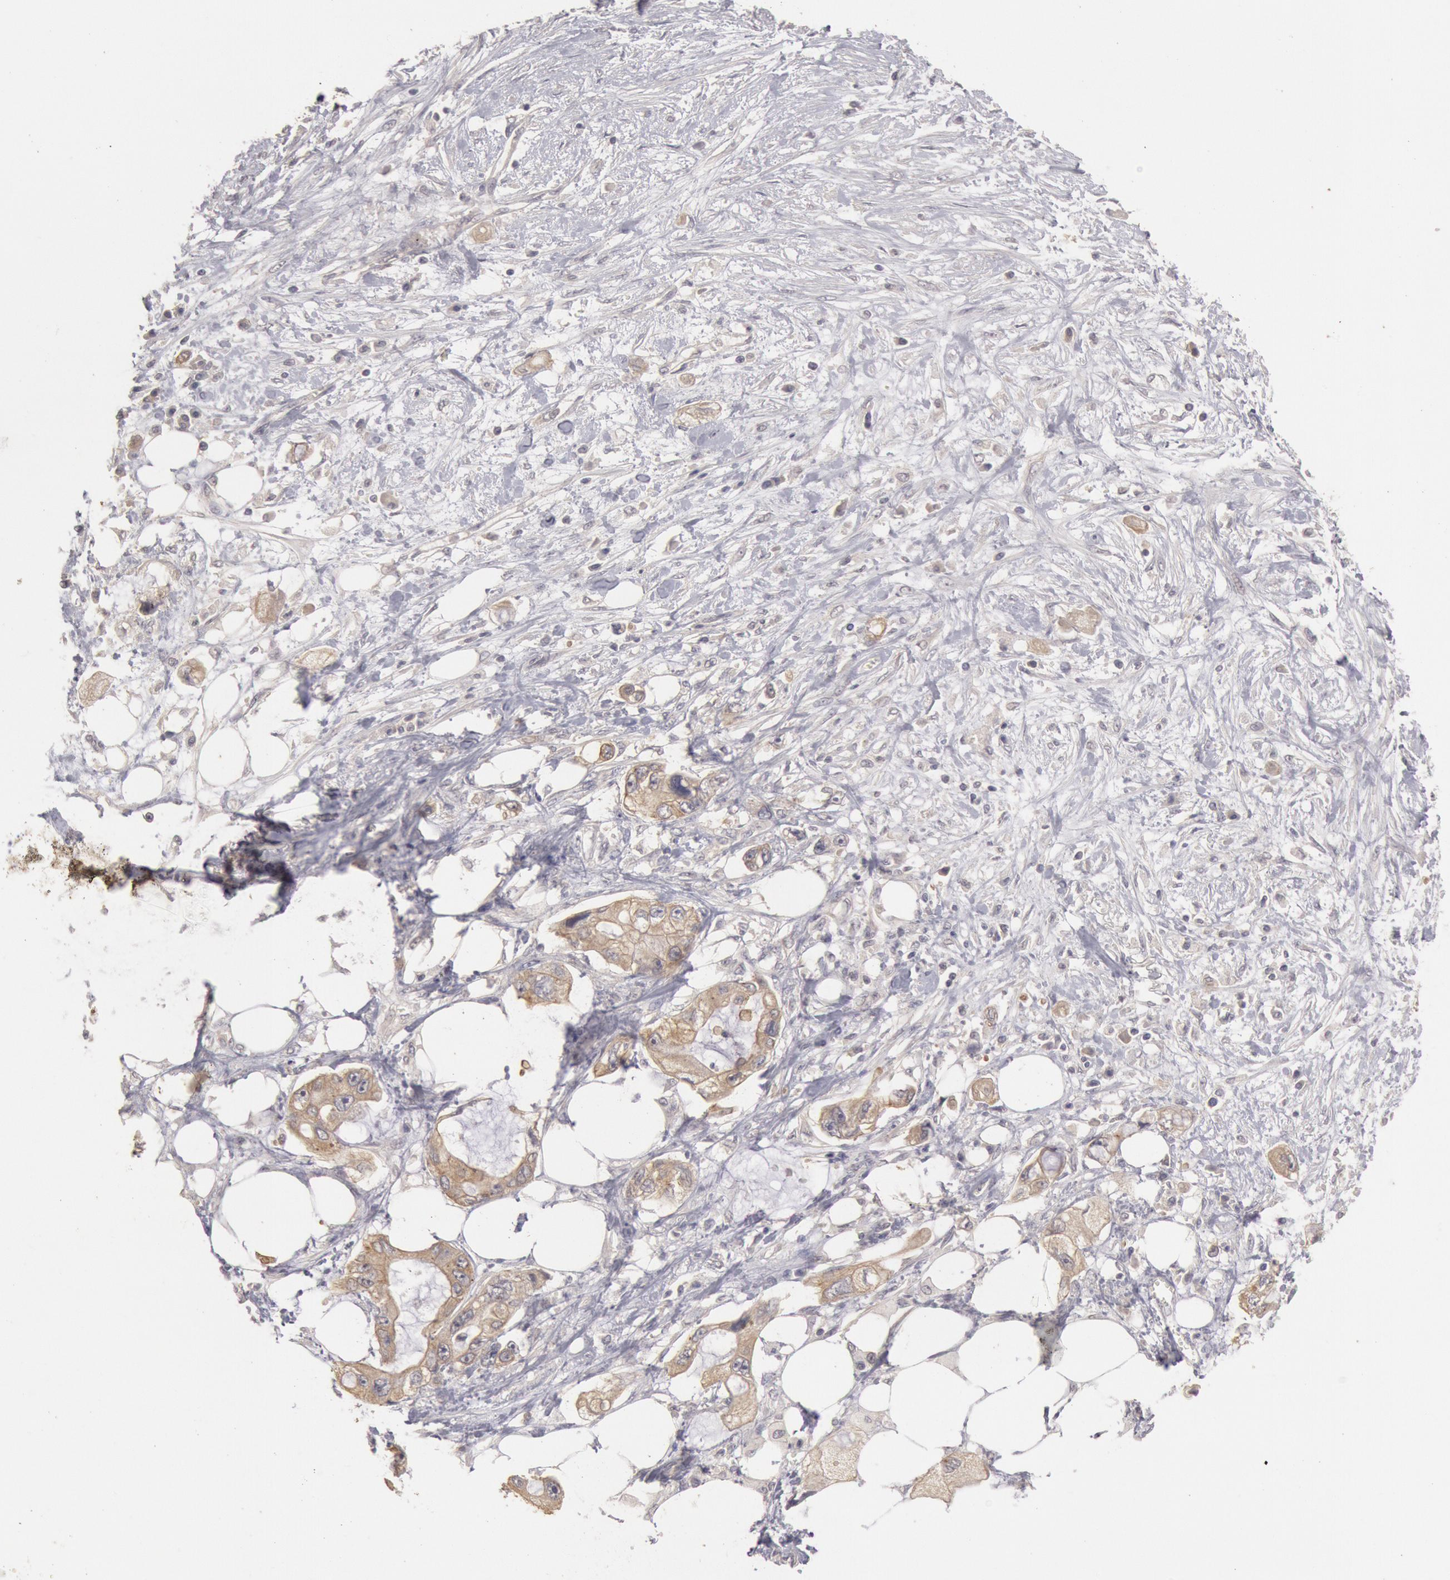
{"staining": {"intensity": "moderate", "quantity": ">75%", "location": "cytoplasmic/membranous"}, "tissue": "pancreatic cancer", "cell_type": "Tumor cells", "image_type": "cancer", "snomed": [{"axis": "morphology", "description": "Adenocarcinoma, NOS"}, {"axis": "topography", "description": "Pancreas"}, {"axis": "topography", "description": "Stomach, upper"}], "caption": "DAB immunohistochemical staining of pancreatic cancer (adenocarcinoma) exhibits moderate cytoplasmic/membranous protein expression in approximately >75% of tumor cells.", "gene": "ZFP36L1", "patient": {"sex": "male", "age": 77}}